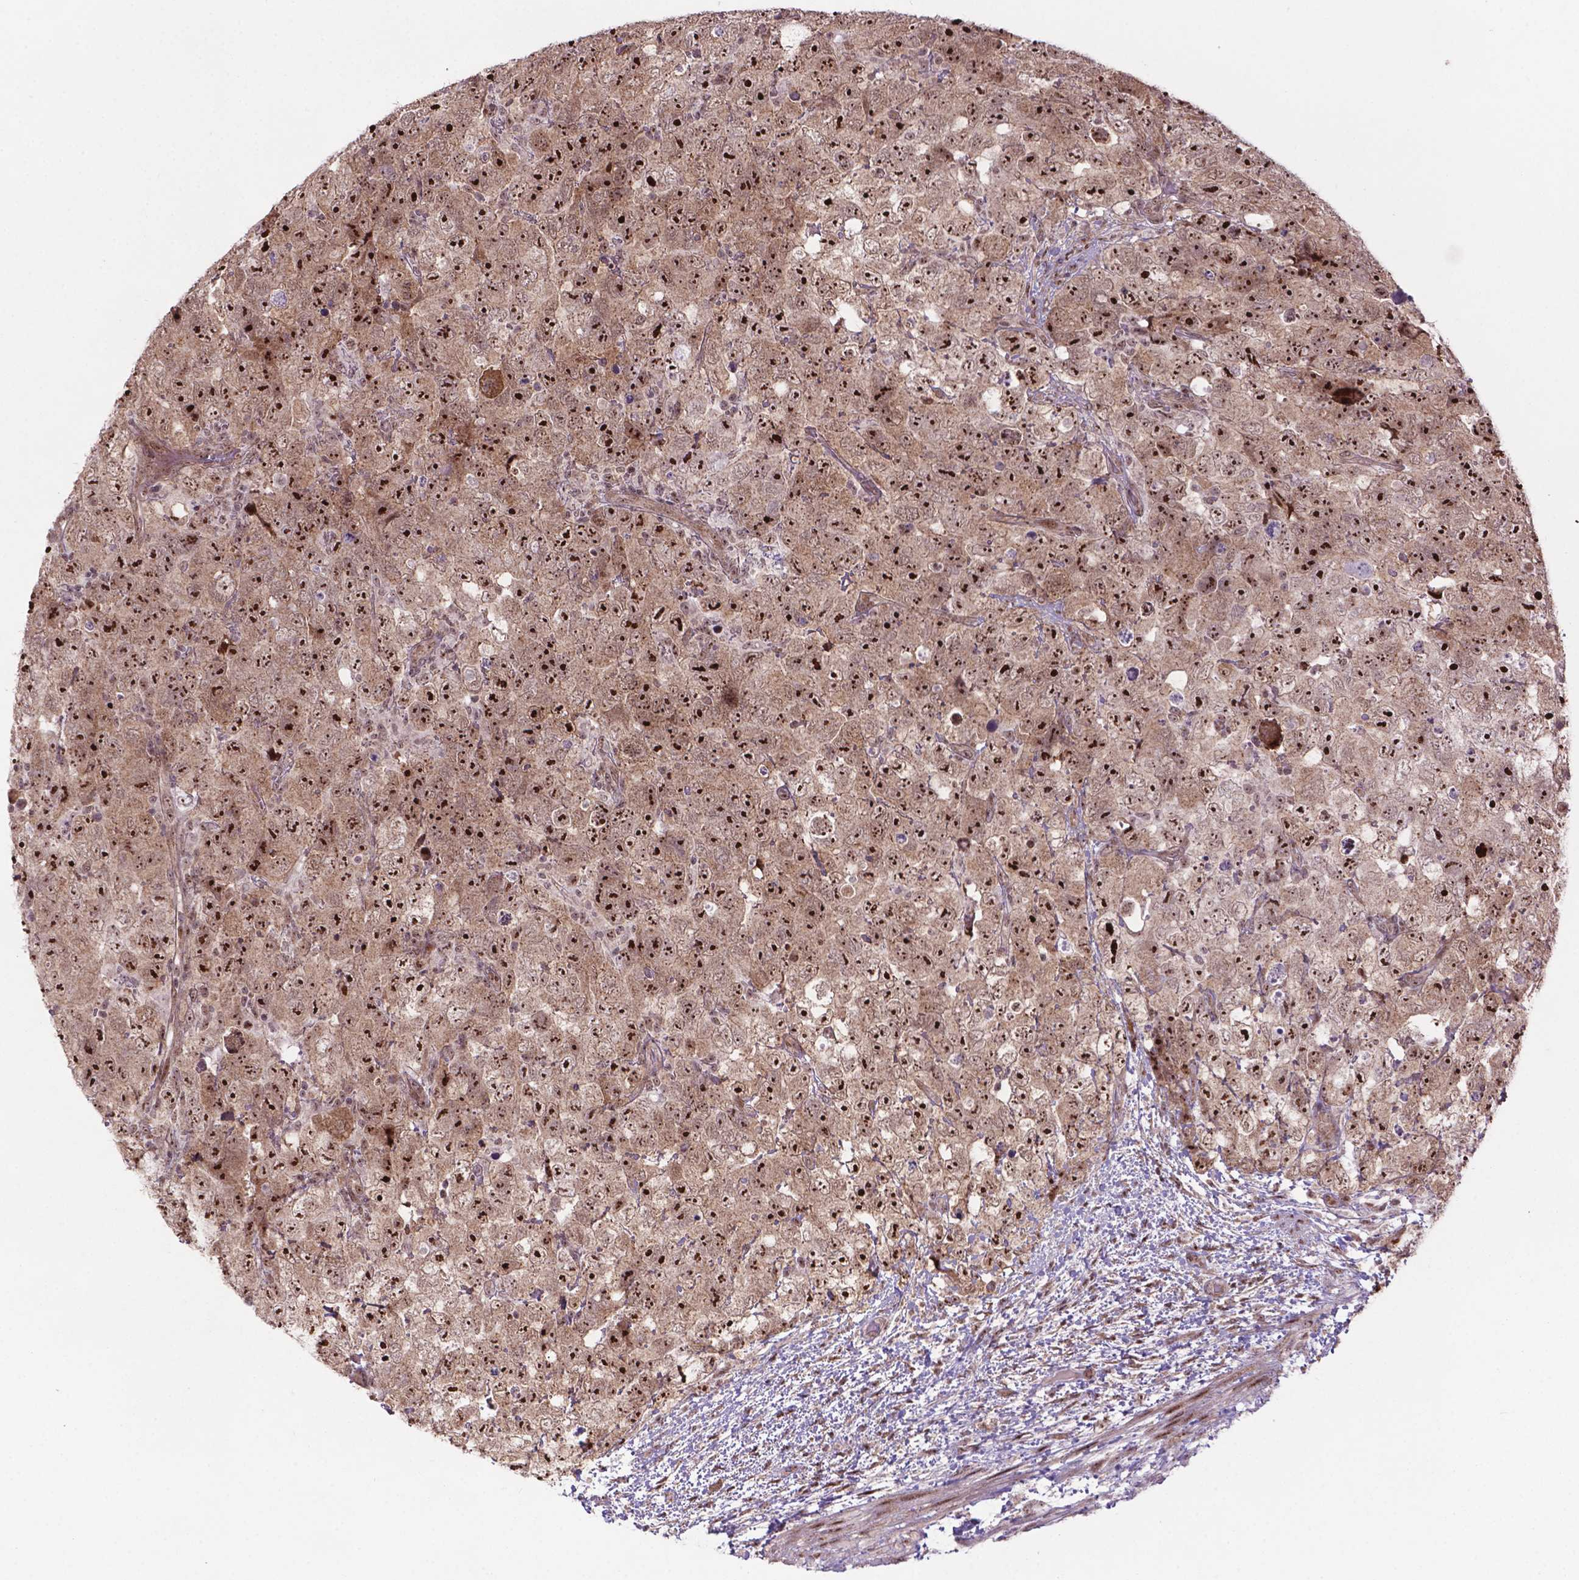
{"staining": {"intensity": "strong", "quantity": ">75%", "location": "cytoplasmic/membranous,nuclear"}, "tissue": "testis cancer", "cell_type": "Tumor cells", "image_type": "cancer", "snomed": [{"axis": "morphology", "description": "Carcinoma, Embryonal, NOS"}, {"axis": "topography", "description": "Testis"}], "caption": "A brown stain shows strong cytoplasmic/membranous and nuclear staining of a protein in human testis cancer (embryonal carcinoma) tumor cells.", "gene": "CSNK2A1", "patient": {"sex": "male", "age": 24}}